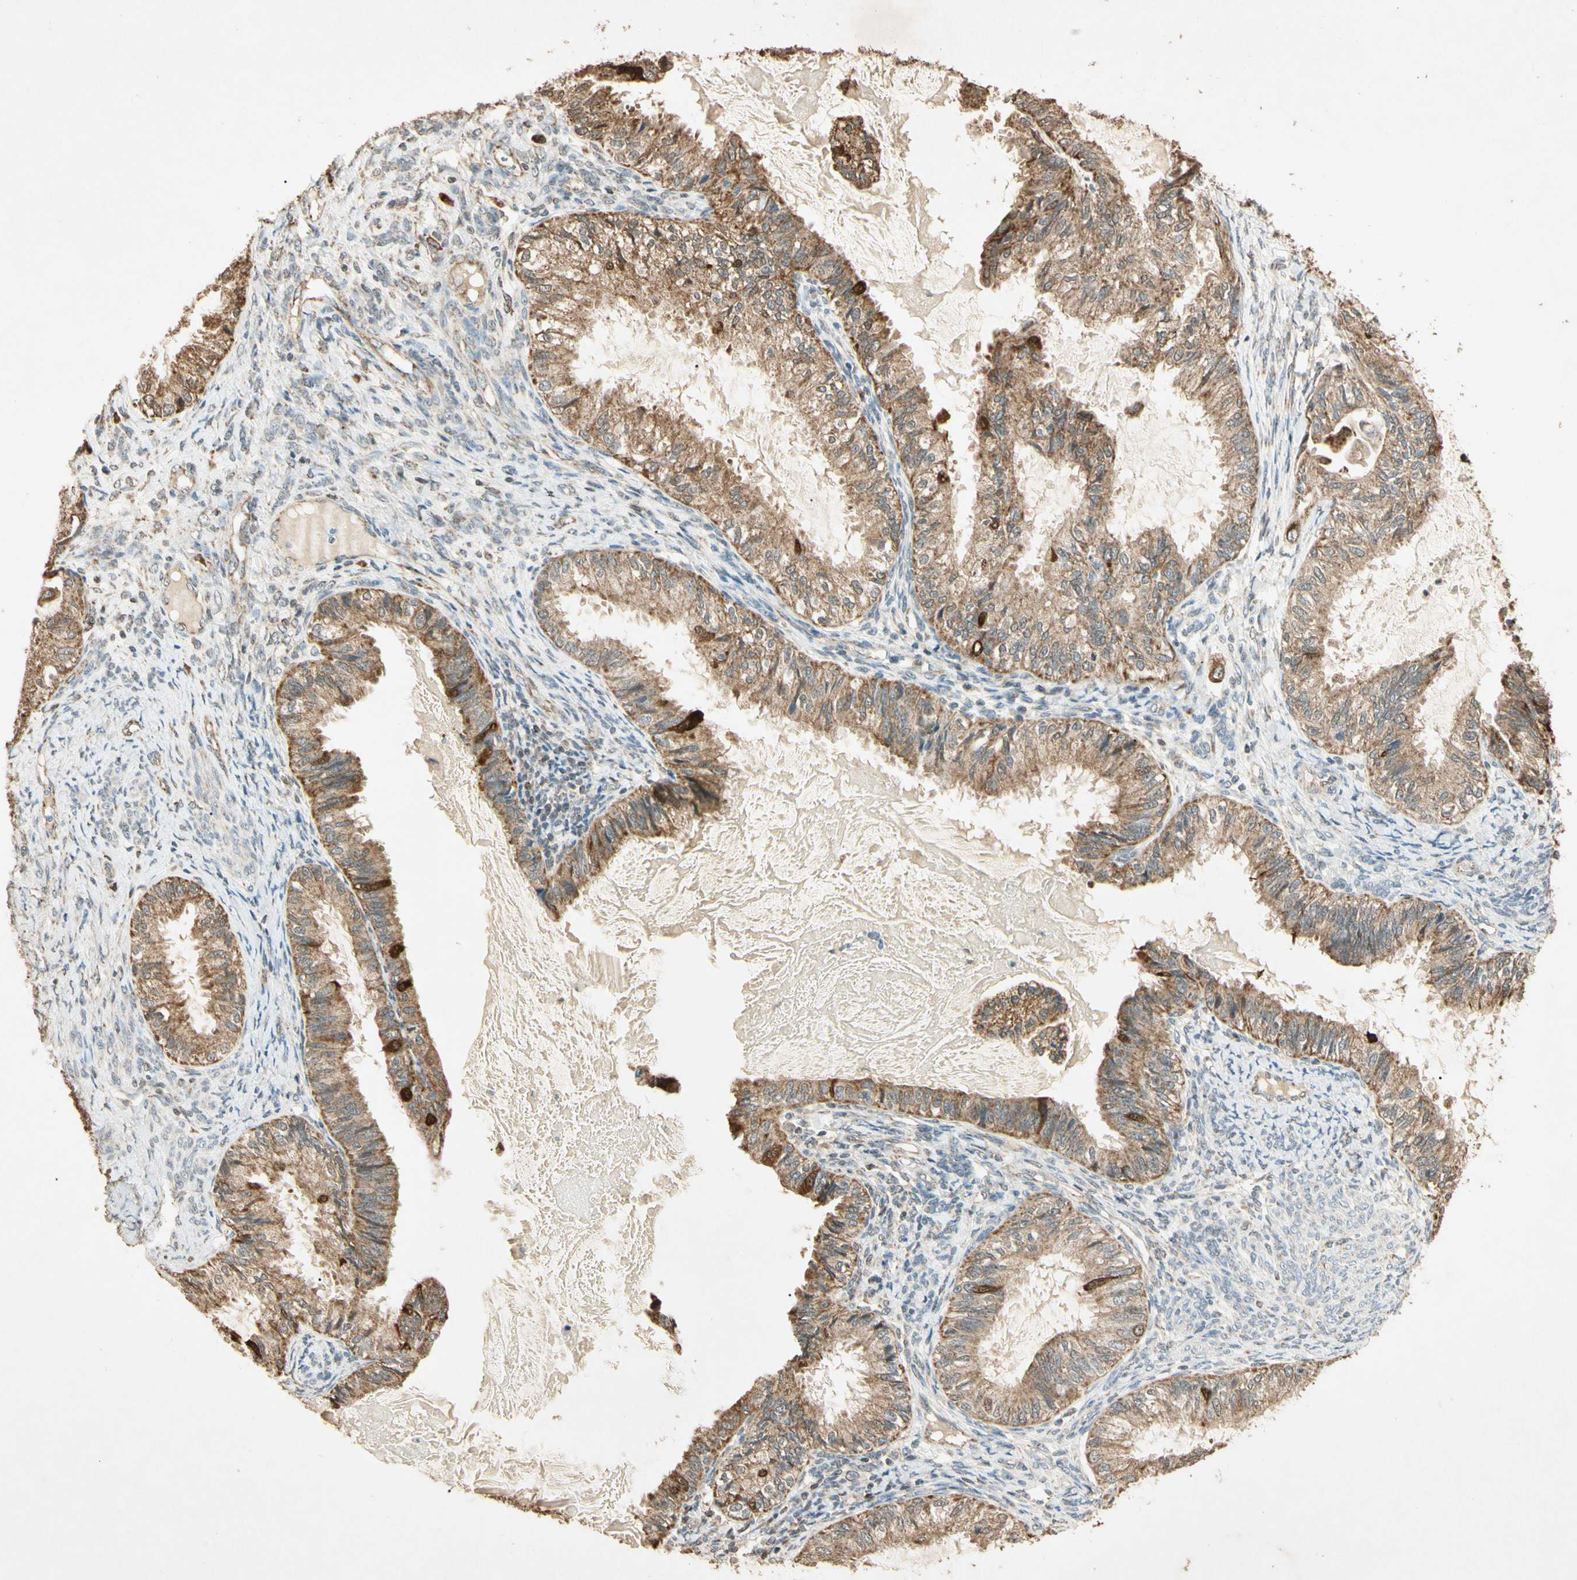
{"staining": {"intensity": "weak", "quantity": ">75%", "location": "cytoplasmic/membranous"}, "tissue": "cervical cancer", "cell_type": "Tumor cells", "image_type": "cancer", "snomed": [{"axis": "morphology", "description": "Normal tissue, NOS"}, {"axis": "morphology", "description": "Adenocarcinoma, NOS"}, {"axis": "topography", "description": "Cervix"}, {"axis": "topography", "description": "Endometrium"}], "caption": "Adenocarcinoma (cervical) stained with a protein marker demonstrates weak staining in tumor cells.", "gene": "PRDX5", "patient": {"sex": "female", "age": 86}}